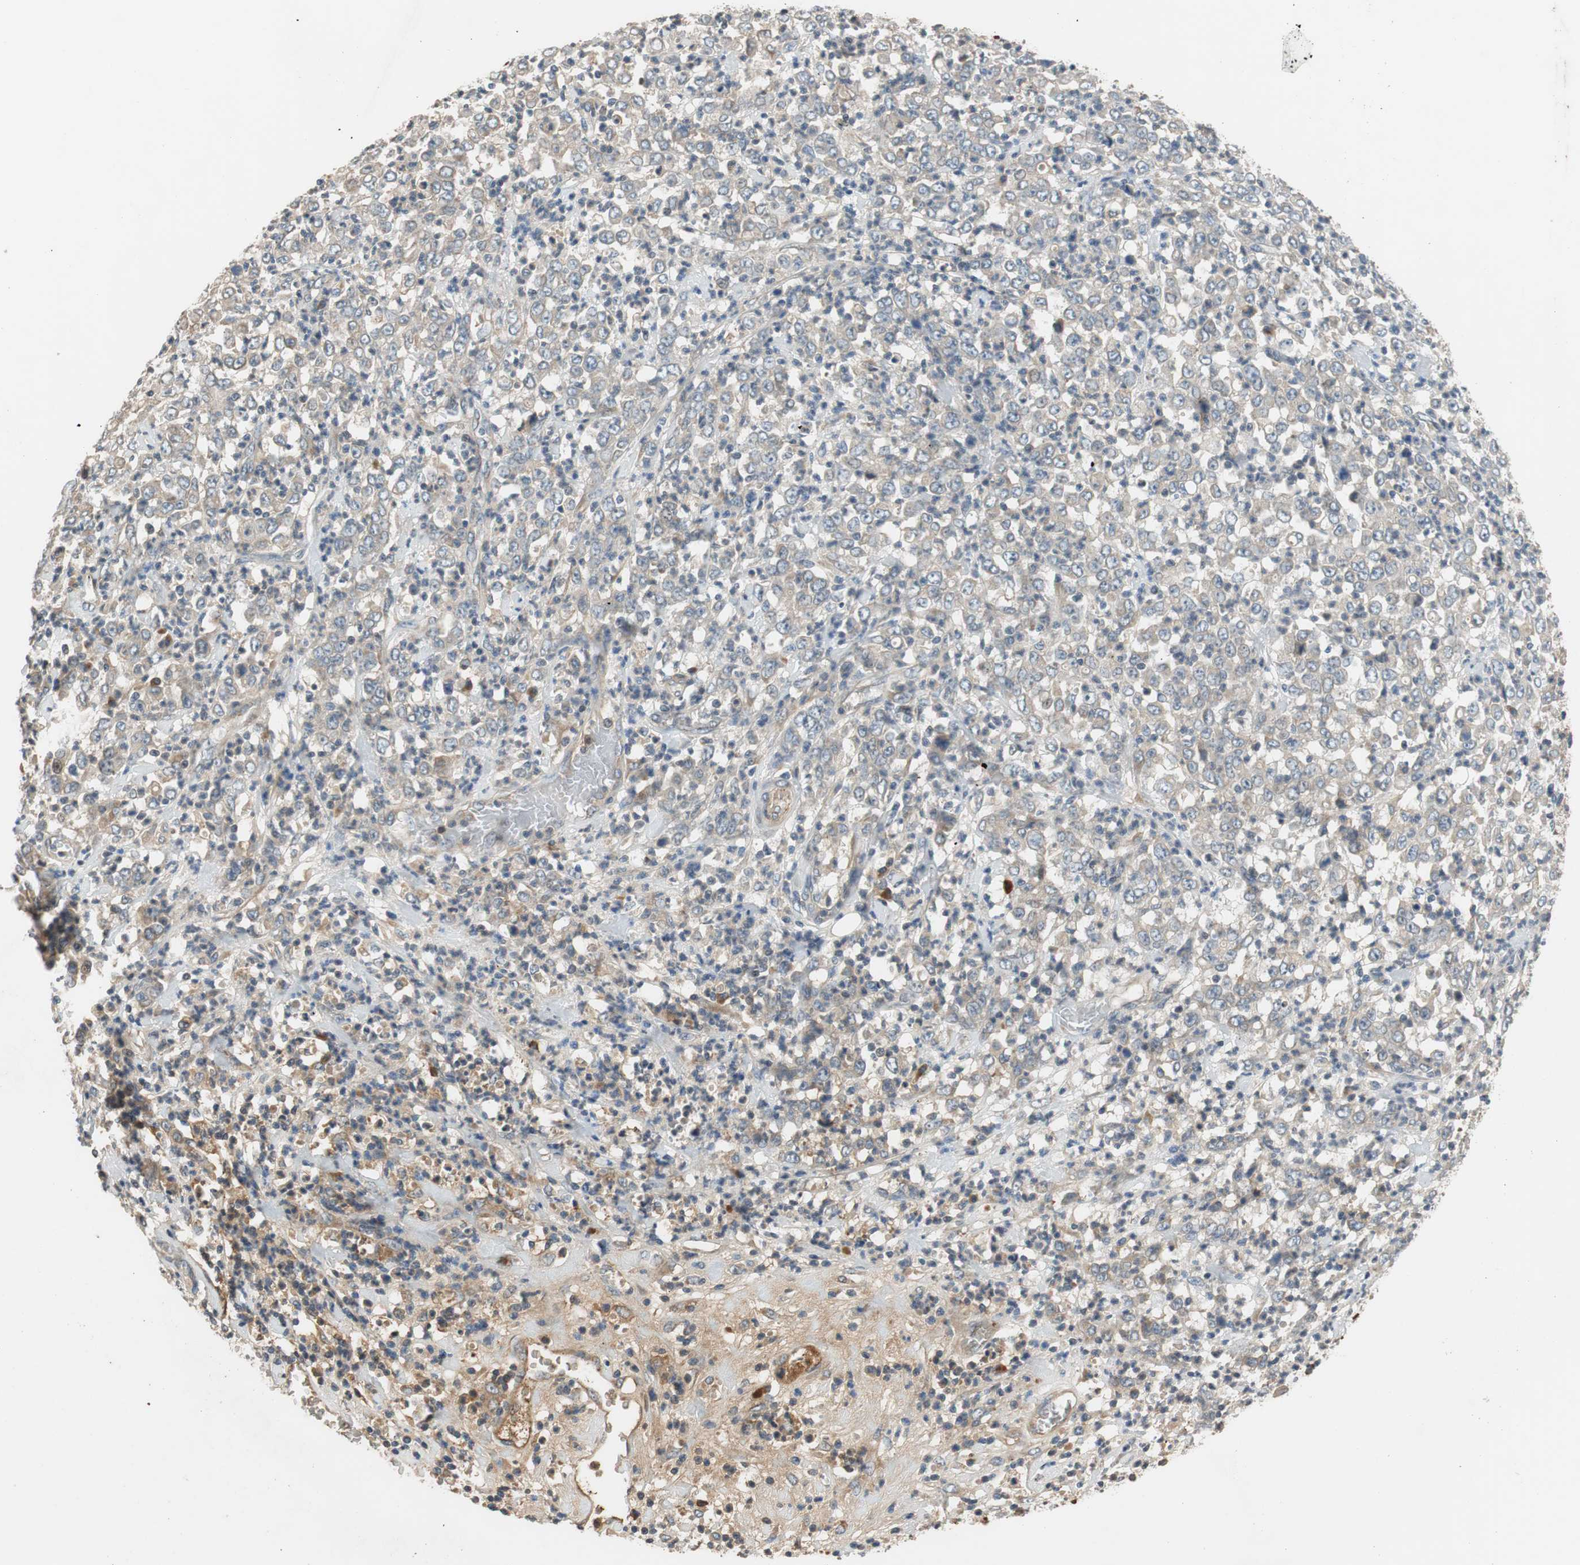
{"staining": {"intensity": "weak", "quantity": ">75%", "location": "cytoplasmic/membranous"}, "tissue": "stomach cancer", "cell_type": "Tumor cells", "image_type": "cancer", "snomed": [{"axis": "morphology", "description": "Adenocarcinoma, NOS"}, {"axis": "topography", "description": "Stomach, lower"}], "caption": "Immunohistochemical staining of human stomach adenocarcinoma reveals weak cytoplasmic/membranous protein expression in approximately >75% of tumor cells. (DAB (3,3'-diaminobenzidine) = brown stain, brightfield microscopy at high magnification).", "gene": "C4A", "patient": {"sex": "female", "age": 71}}